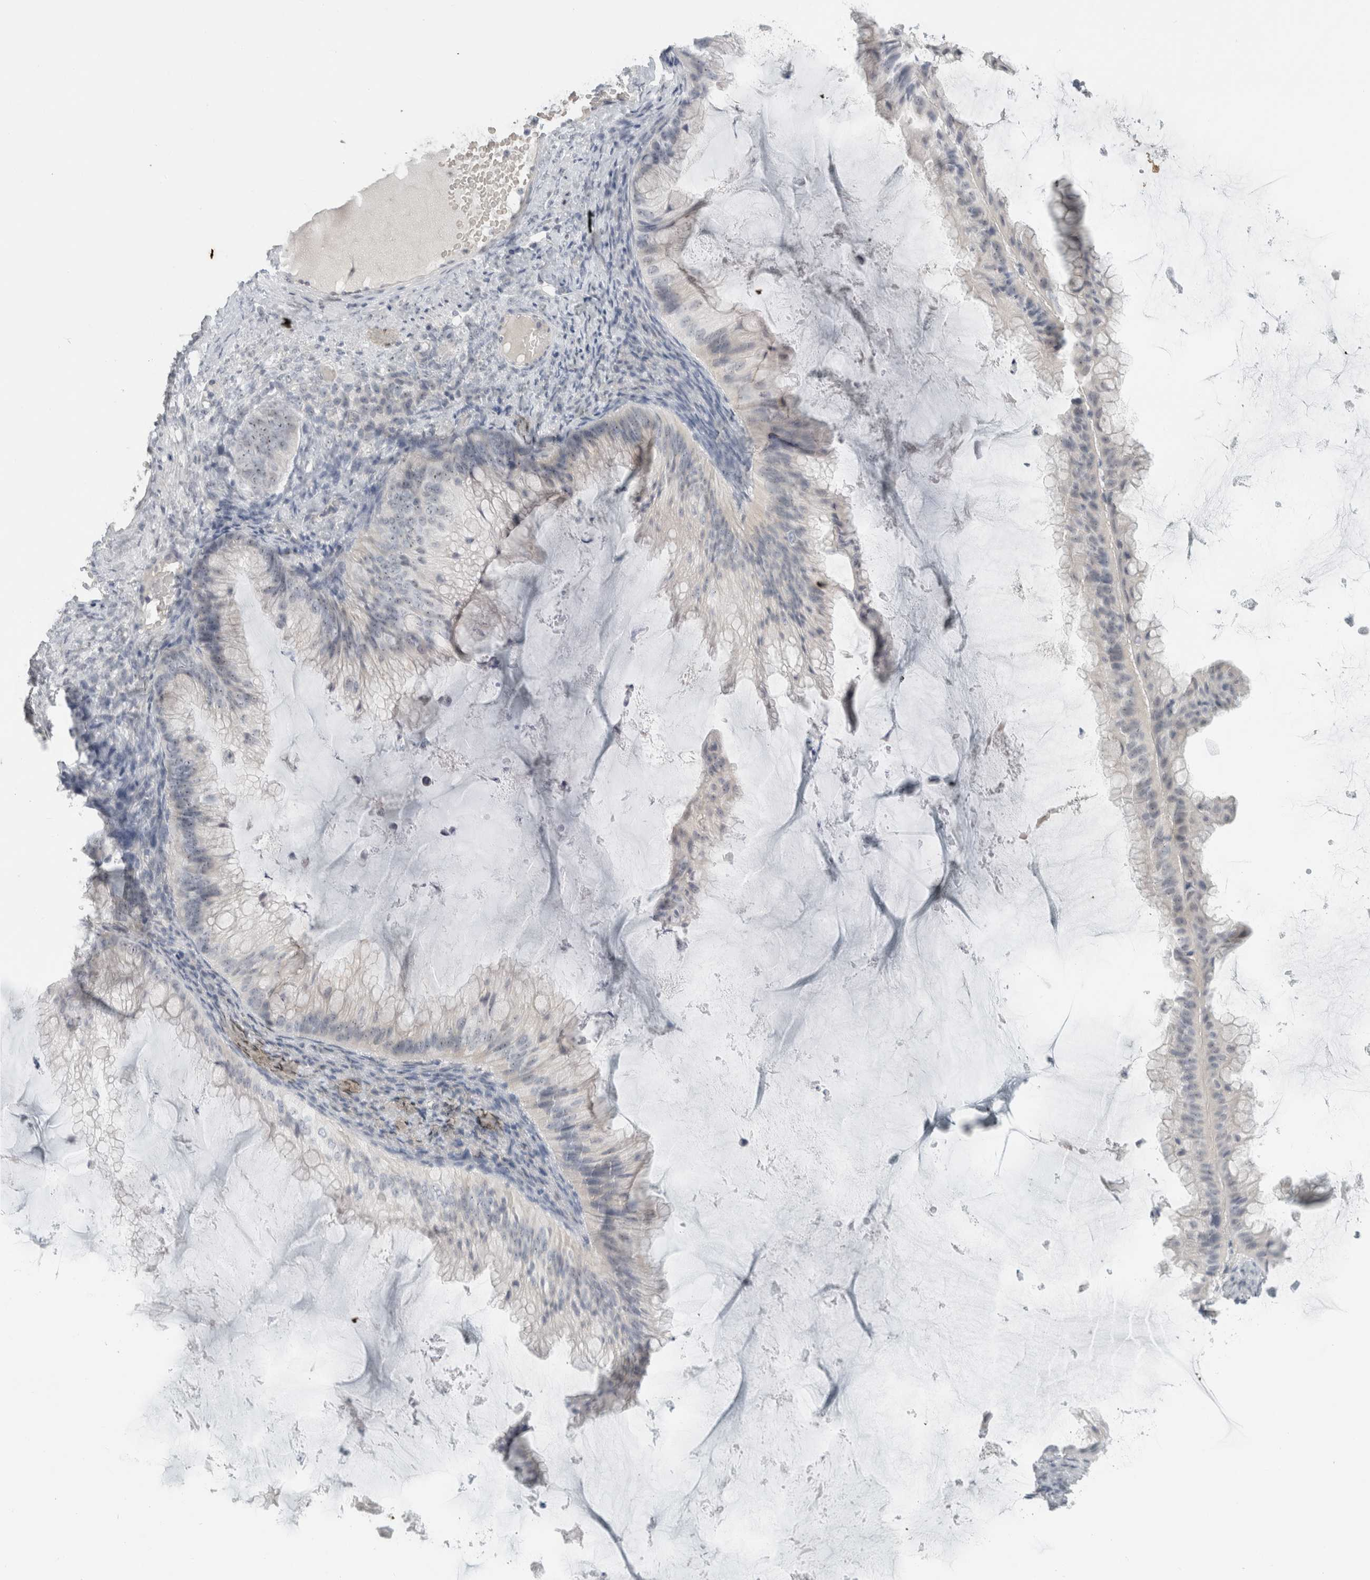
{"staining": {"intensity": "negative", "quantity": "none", "location": "none"}, "tissue": "ovarian cancer", "cell_type": "Tumor cells", "image_type": "cancer", "snomed": [{"axis": "morphology", "description": "Cystadenocarcinoma, mucinous, NOS"}, {"axis": "topography", "description": "Ovary"}], "caption": "IHC image of neoplastic tissue: ovarian cancer stained with DAB shows no significant protein positivity in tumor cells.", "gene": "FMR1NB", "patient": {"sex": "female", "age": 61}}